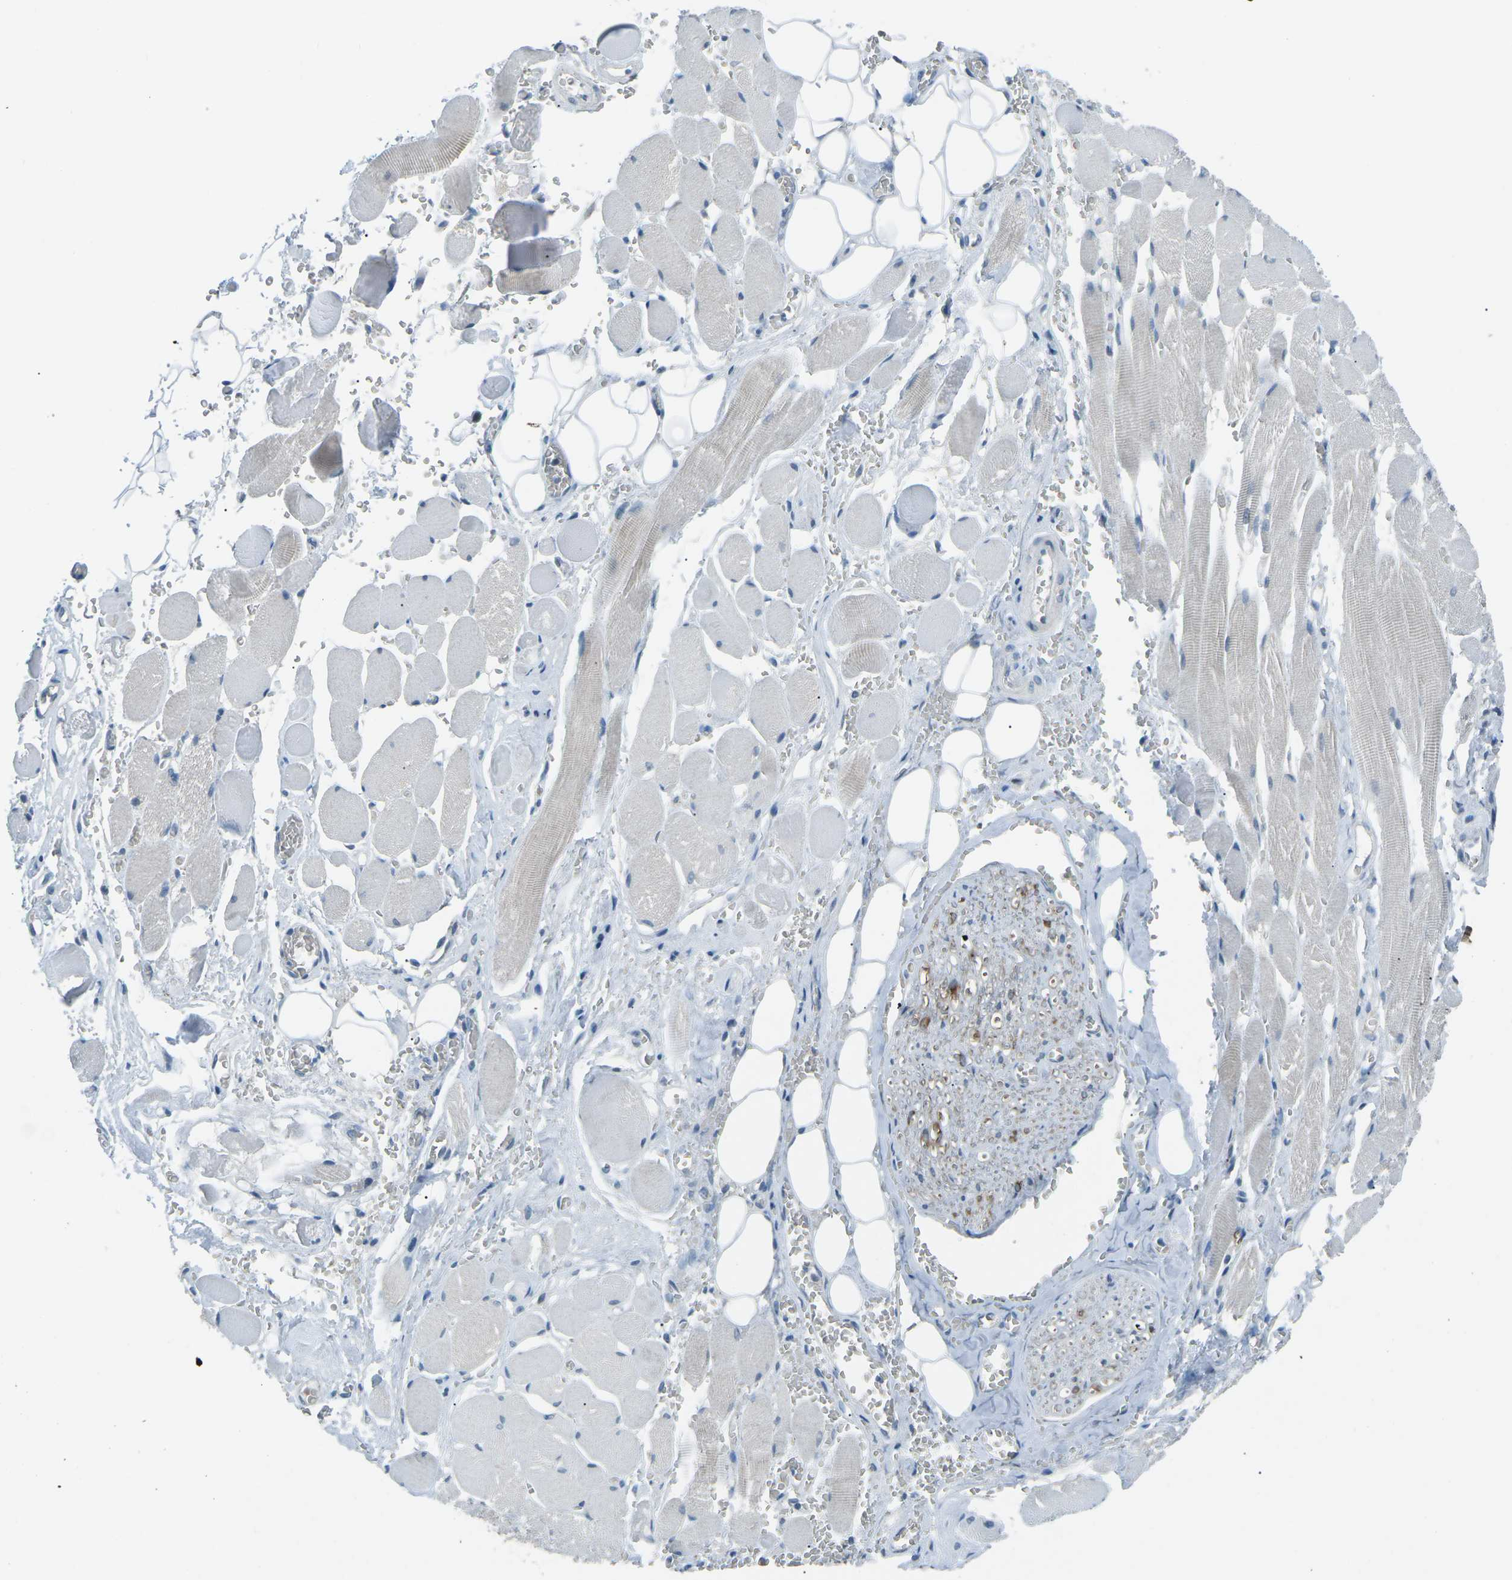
{"staining": {"intensity": "negative", "quantity": "none", "location": "none"}, "tissue": "adipose tissue", "cell_type": "Adipocytes", "image_type": "normal", "snomed": [{"axis": "morphology", "description": "Squamous cell carcinoma, NOS"}, {"axis": "topography", "description": "Oral tissue"}, {"axis": "topography", "description": "Head-Neck"}], "caption": "DAB (3,3'-diaminobenzidine) immunohistochemical staining of normal human adipose tissue demonstrates no significant expression in adipocytes.", "gene": "PRKCA", "patient": {"sex": "female", "age": 50}}